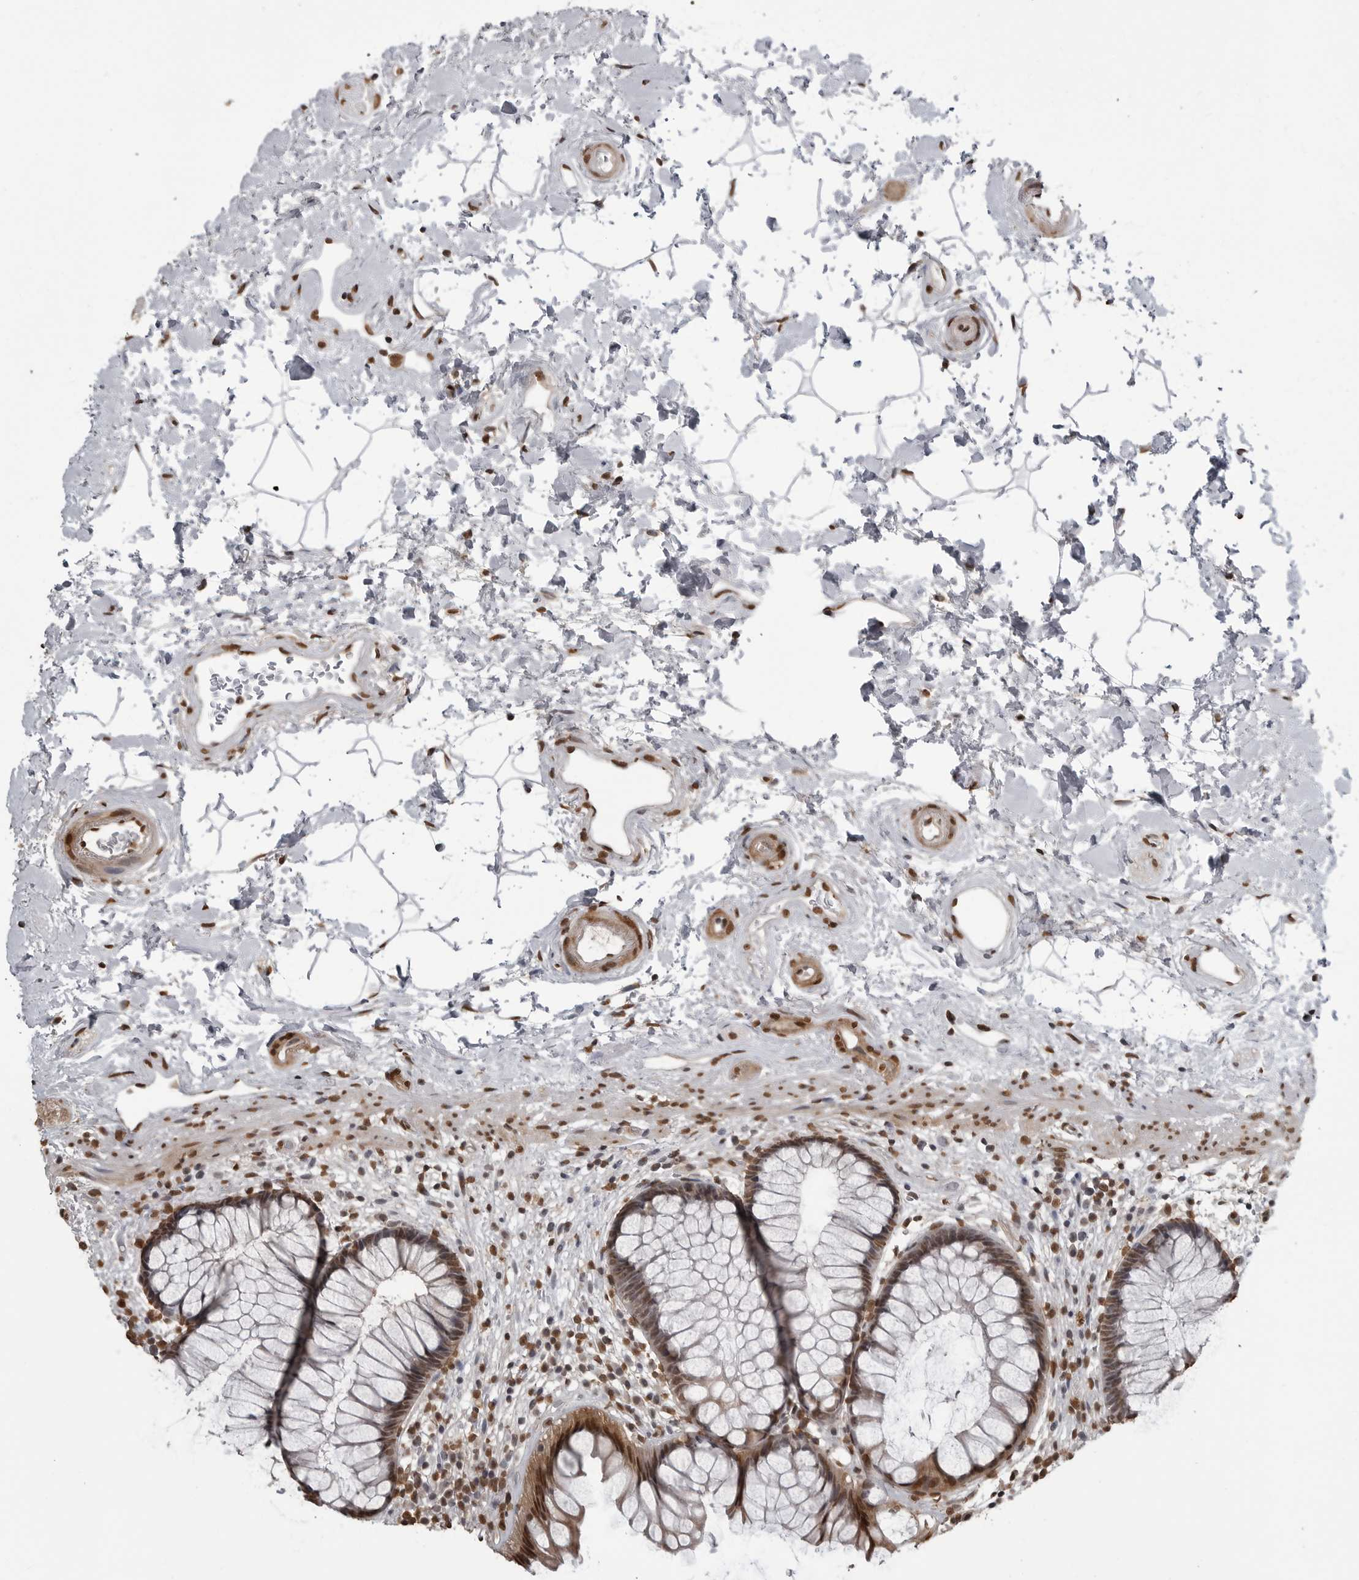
{"staining": {"intensity": "moderate", "quantity": ">75%", "location": "cytoplasmic/membranous,nuclear"}, "tissue": "rectum", "cell_type": "Glandular cells", "image_type": "normal", "snomed": [{"axis": "morphology", "description": "Normal tissue, NOS"}, {"axis": "topography", "description": "Rectum"}], "caption": "Immunohistochemical staining of normal rectum demonstrates moderate cytoplasmic/membranous,nuclear protein positivity in approximately >75% of glandular cells. (Brightfield microscopy of DAB IHC at high magnification).", "gene": "SMAD2", "patient": {"sex": "male", "age": 51}}